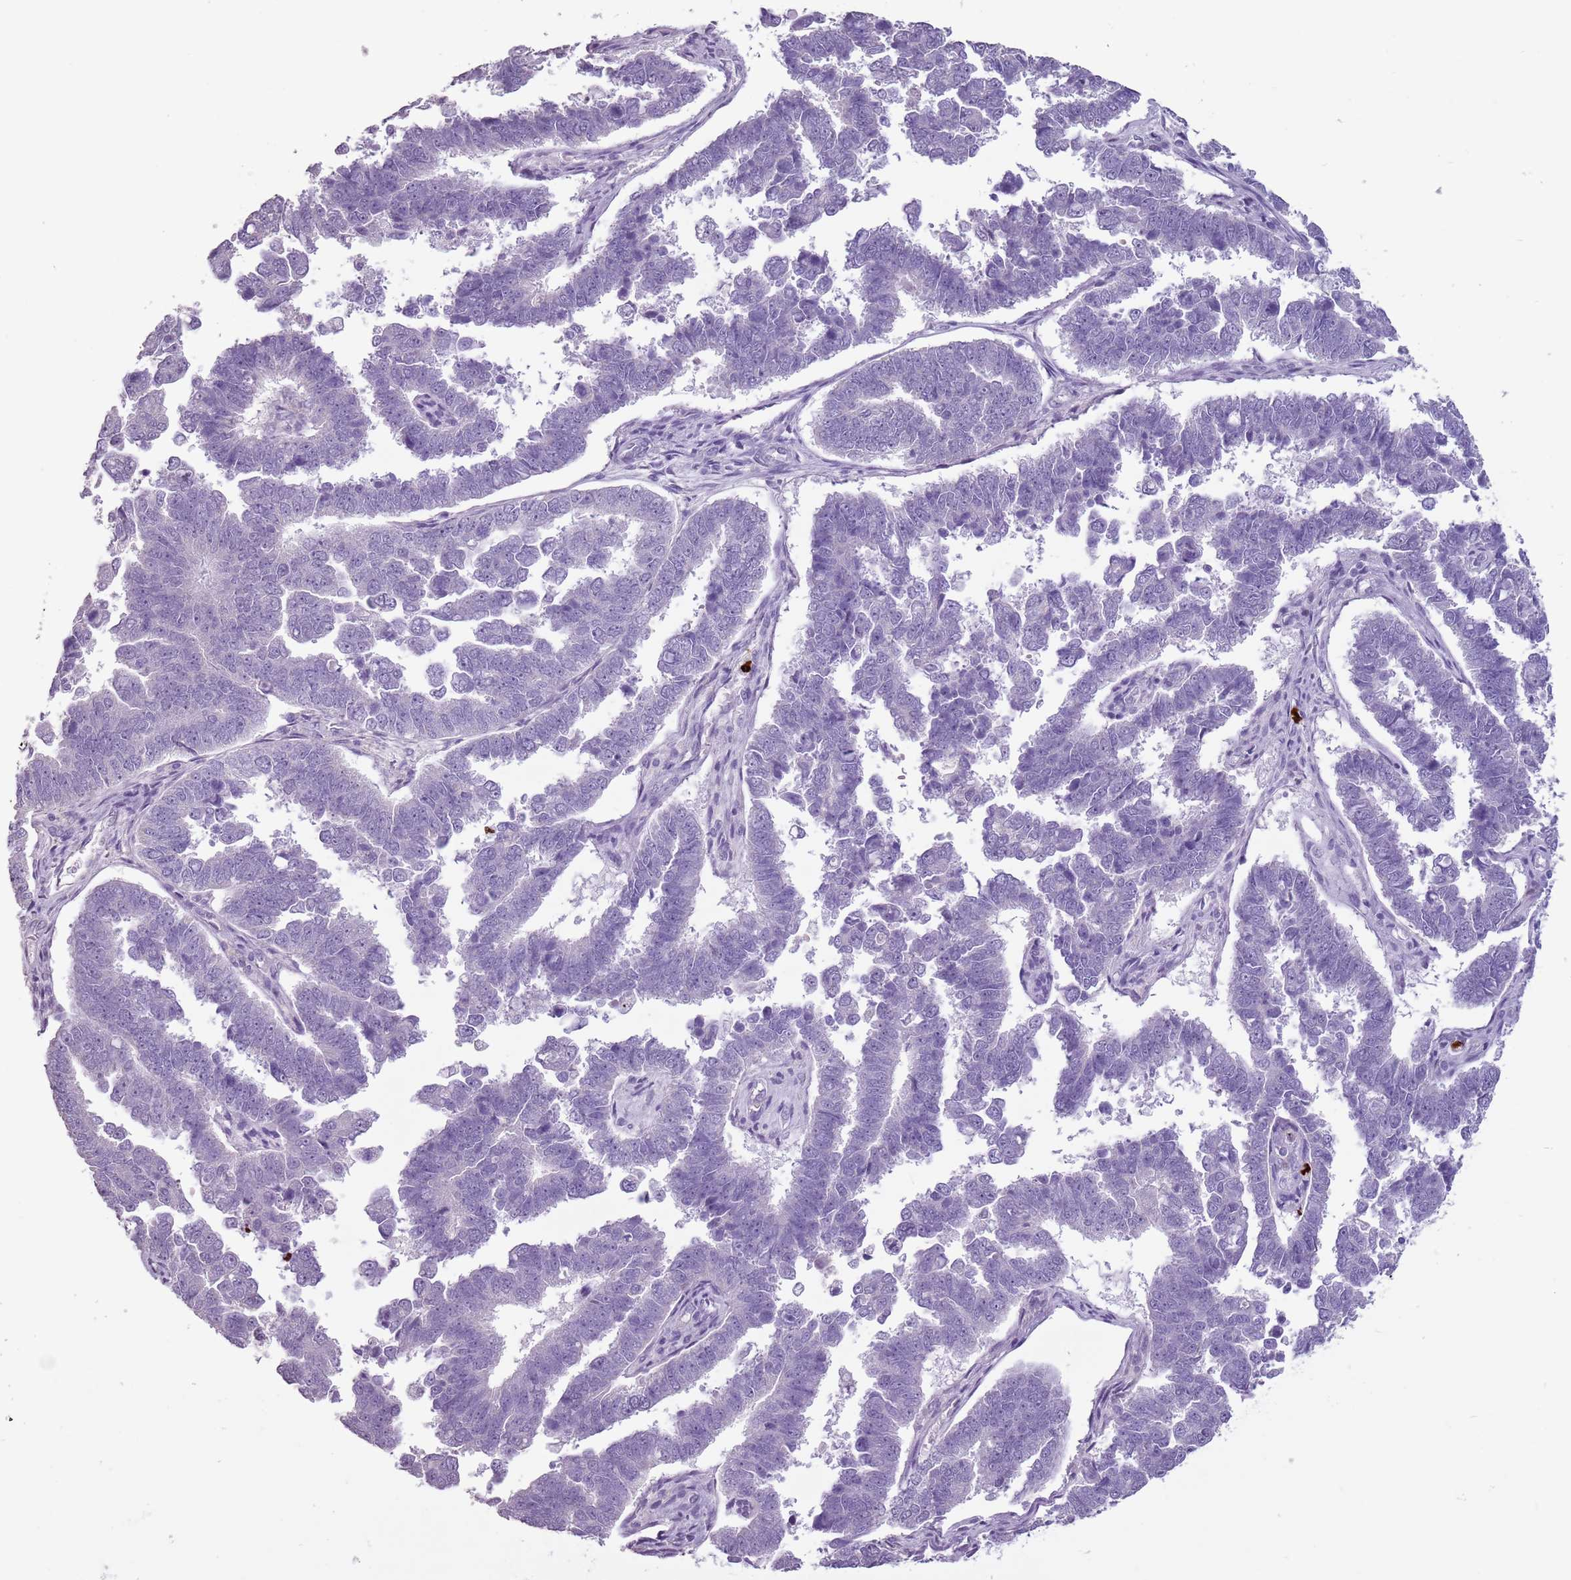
{"staining": {"intensity": "negative", "quantity": "none", "location": "none"}, "tissue": "endometrial cancer", "cell_type": "Tumor cells", "image_type": "cancer", "snomed": [{"axis": "morphology", "description": "Adenocarcinoma, NOS"}, {"axis": "topography", "description": "Endometrium"}], "caption": "Tumor cells show no significant positivity in endometrial adenocarcinoma.", "gene": "CELF6", "patient": {"sex": "female", "age": 75}}